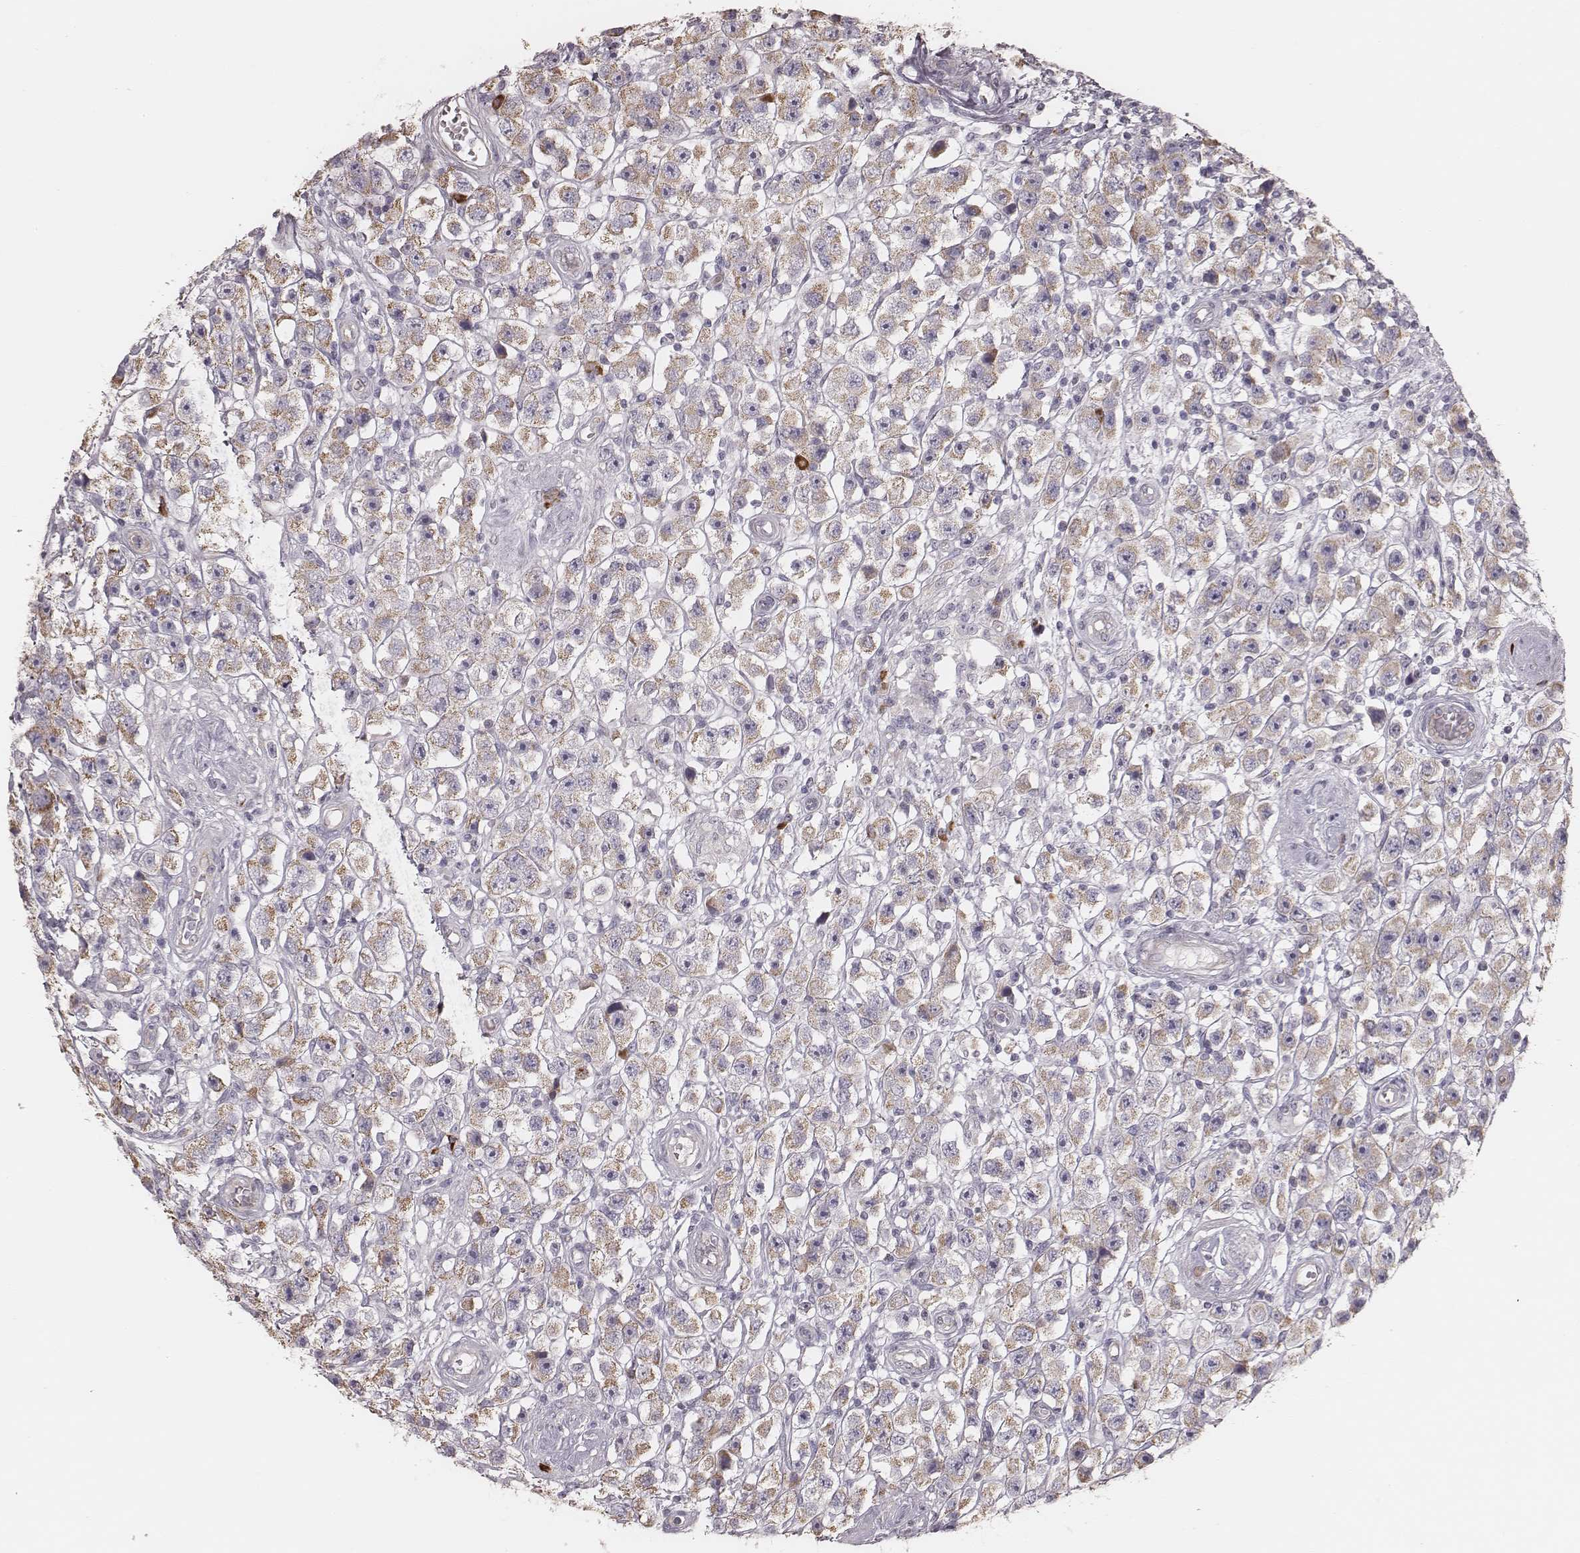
{"staining": {"intensity": "weak", "quantity": ">75%", "location": "cytoplasmic/membranous"}, "tissue": "testis cancer", "cell_type": "Tumor cells", "image_type": "cancer", "snomed": [{"axis": "morphology", "description": "Seminoma, NOS"}, {"axis": "topography", "description": "Testis"}], "caption": "A low amount of weak cytoplasmic/membranous positivity is seen in about >75% of tumor cells in seminoma (testis) tissue. Using DAB (3,3'-diaminobenzidine) (brown) and hematoxylin (blue) stains, captured at high magnification using brightfield microscopy.", "gene": "KIF5C", "patient": {"sex": "male", "age": 45}}